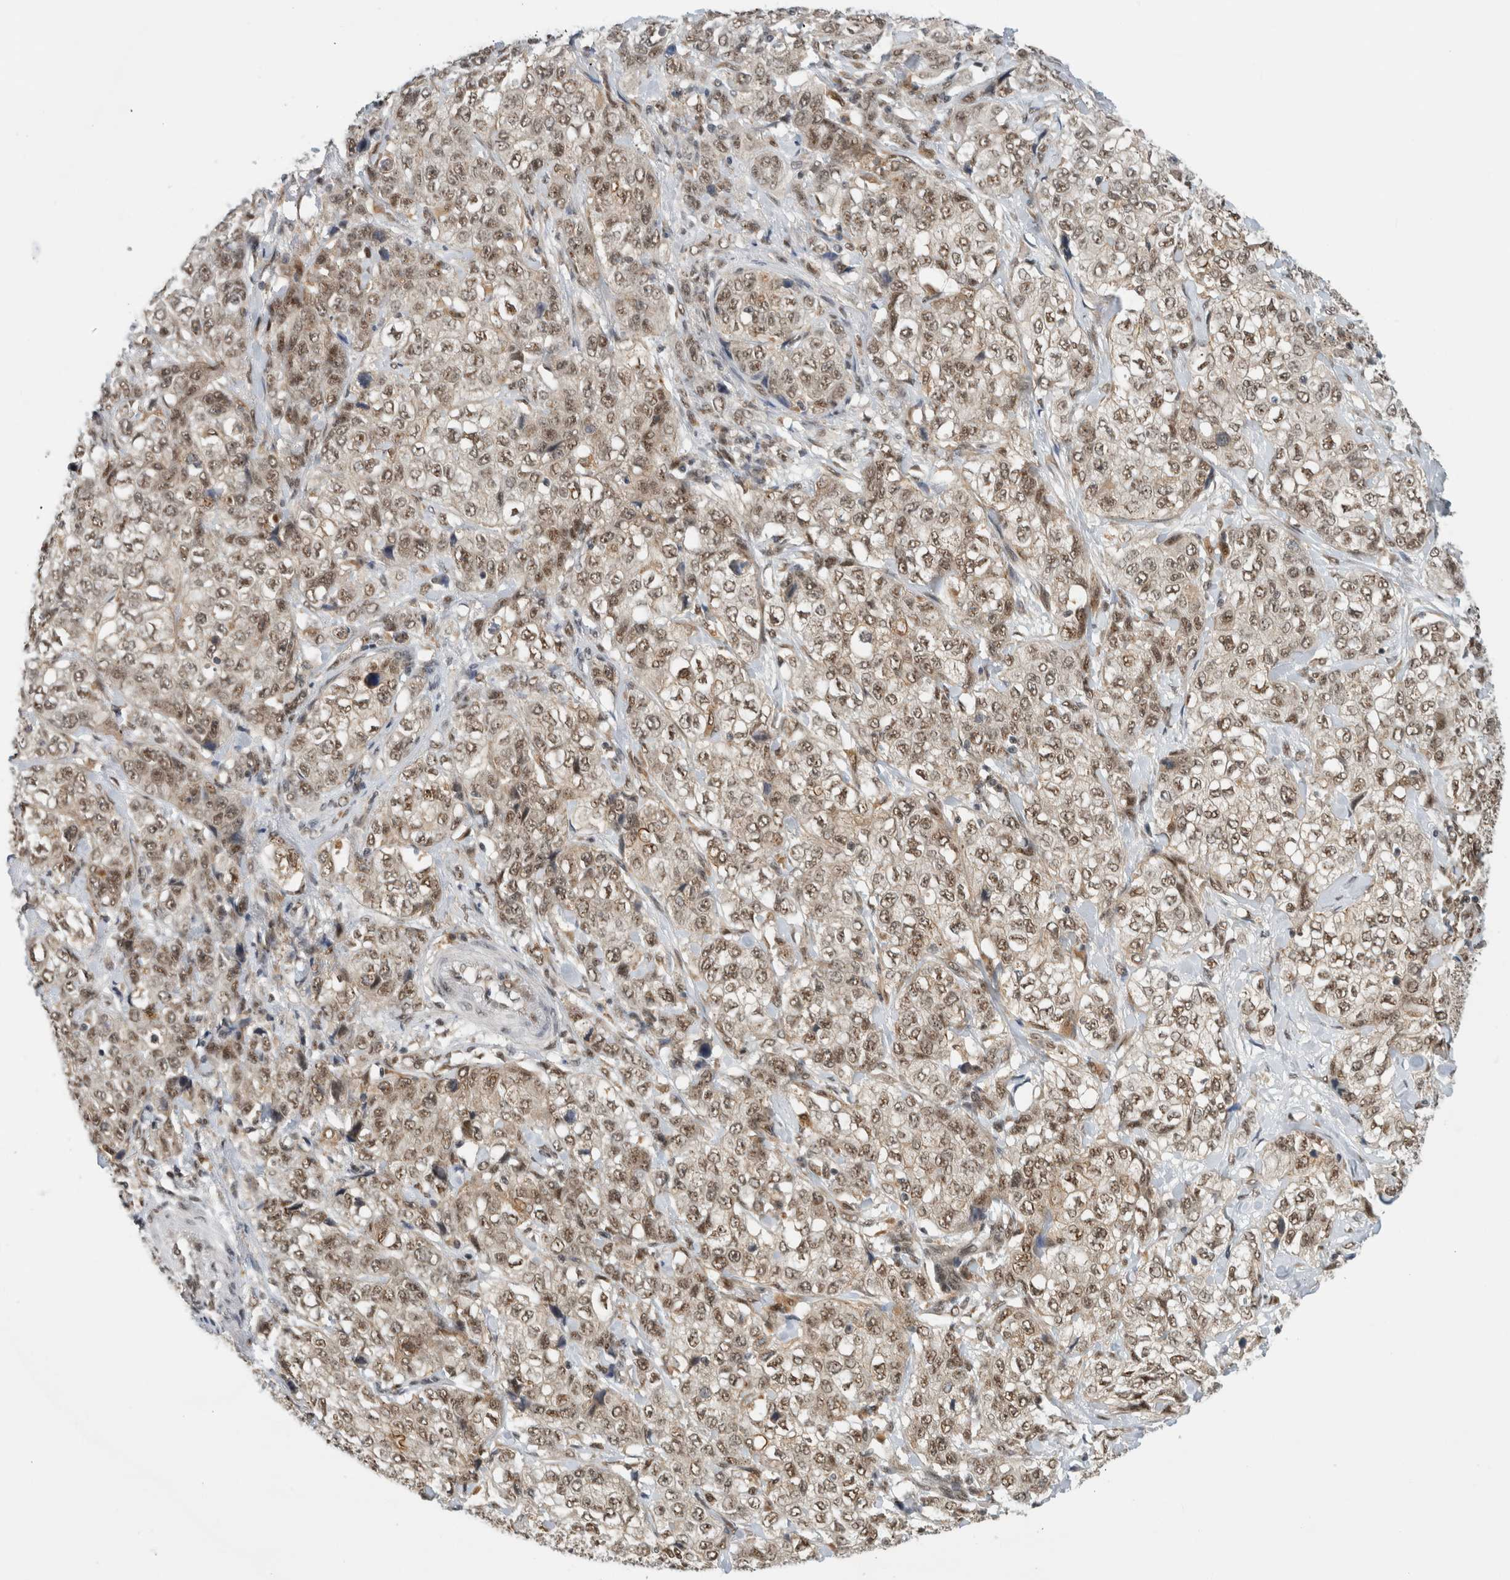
{"staining": {"intensity": "moderate", "quantity": ">75%", "location": "nuclear"}, "tissue": "stomach cancer", "cell_type": "Tumor cells", "image_type": "cancer", "snomed": [{"axis": "morphology", "description": "Adenocarcinoma, NOS"}, {"axis": "topography", "description": "Stomach"}], "caption": "Brown immunohistochemical staining in human stomach cancer (adenocarcinoma) reveals moderate nuclear expression in approximately >75% of tumor cells. Nuclei are stained in blue.", "gene": "NCAPG2", "patient": {"sex": "male", "age": 48}}